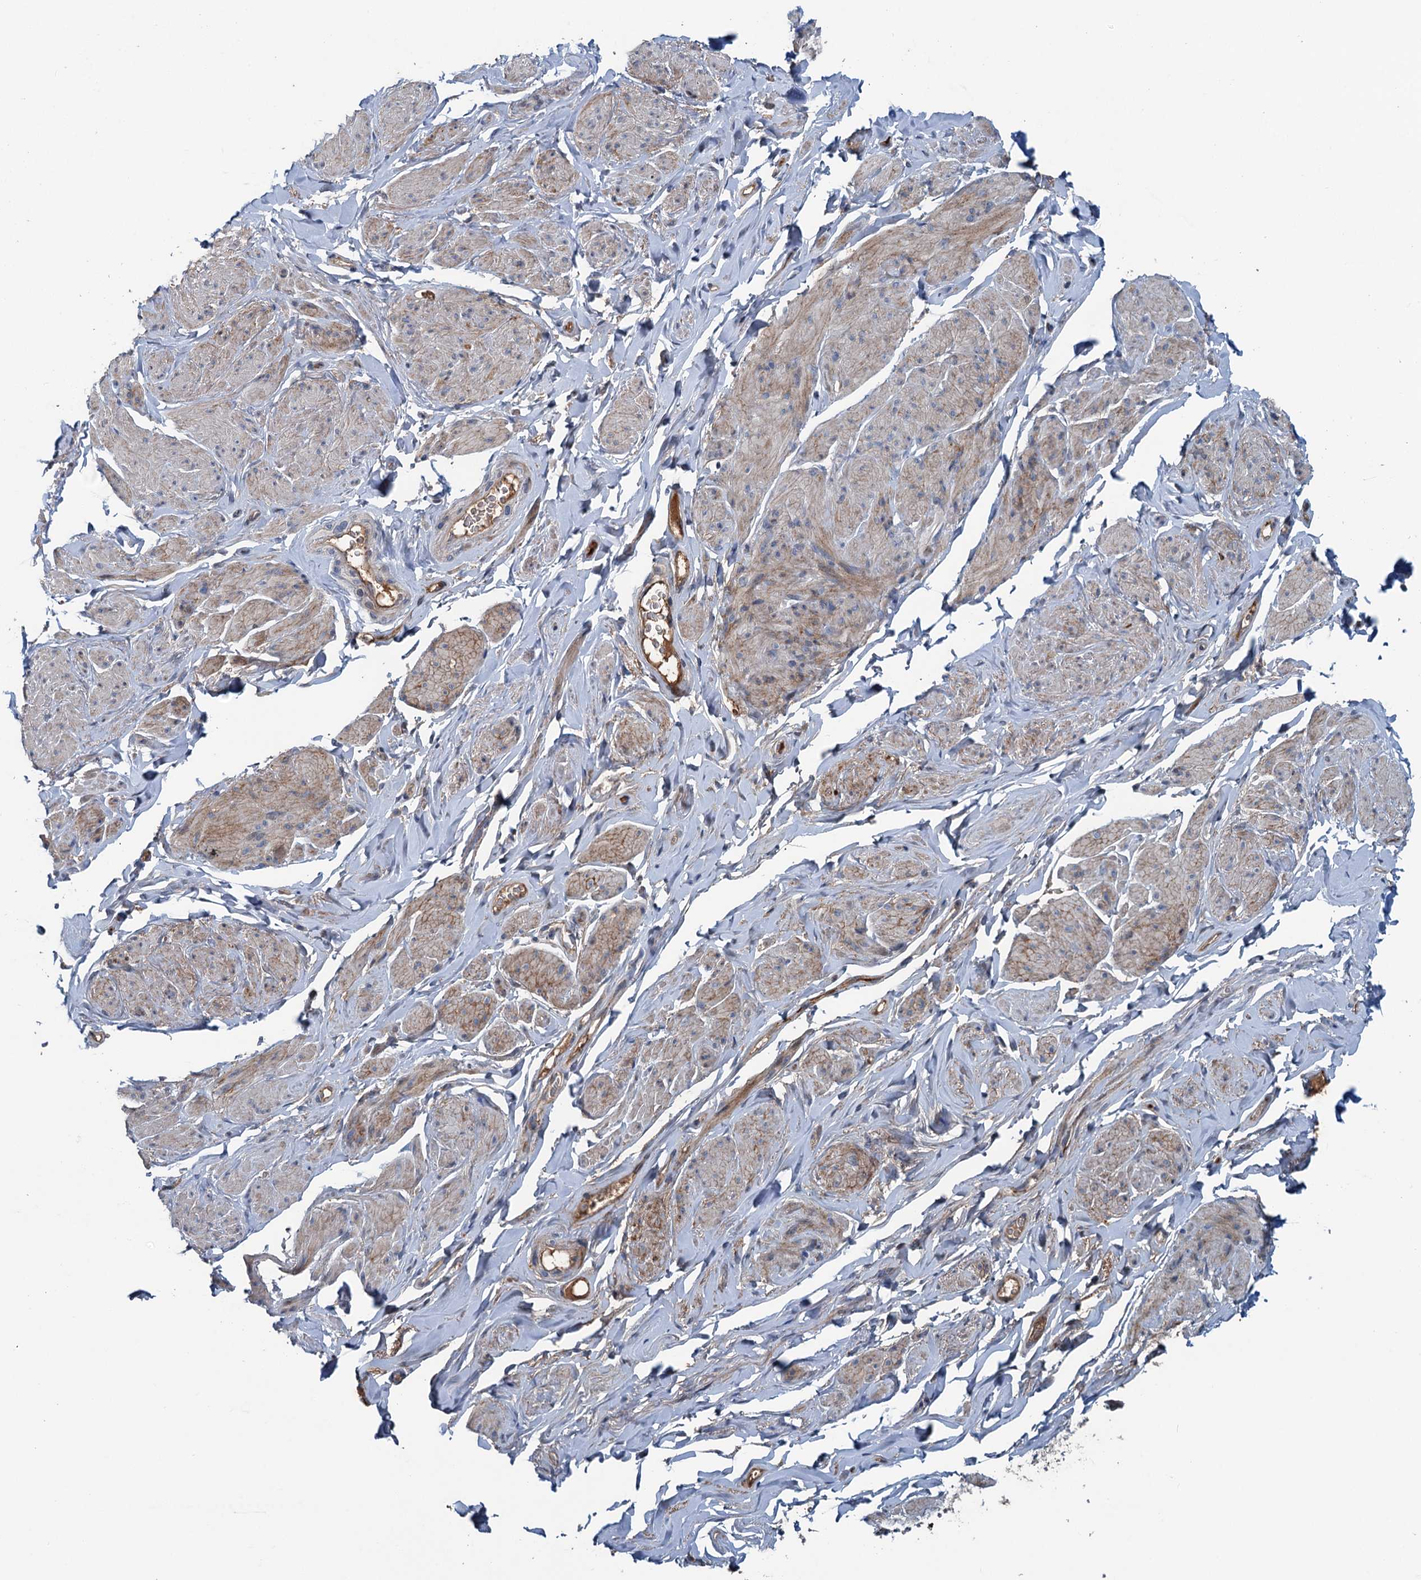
{"staining": {"intensity": "moderate", "quantity": "25%-75%", "location": "cytoplasmic/membranous"}, "tissue": "smooth muscle", "cell_type": "Smooth muscle cells", "image_type": "normal", "snomed": [{"axis": "morphology", "description": "Normal tissue, NOS"}, {"axis": "topography", "description": "Smooth muscle"}, {"axis": "topography", "description": "Peripheral nerve tissue"}], "caption": "Immunohistochemistry (IHC) (DAB) staining of normal human smooth muscle shows moderate cytoplasmic/membranous protein staining in about 25%-75% of smooth muscle cells.", "gene": "TEDC1", "patient": {"sex": "male", "age": 69}}